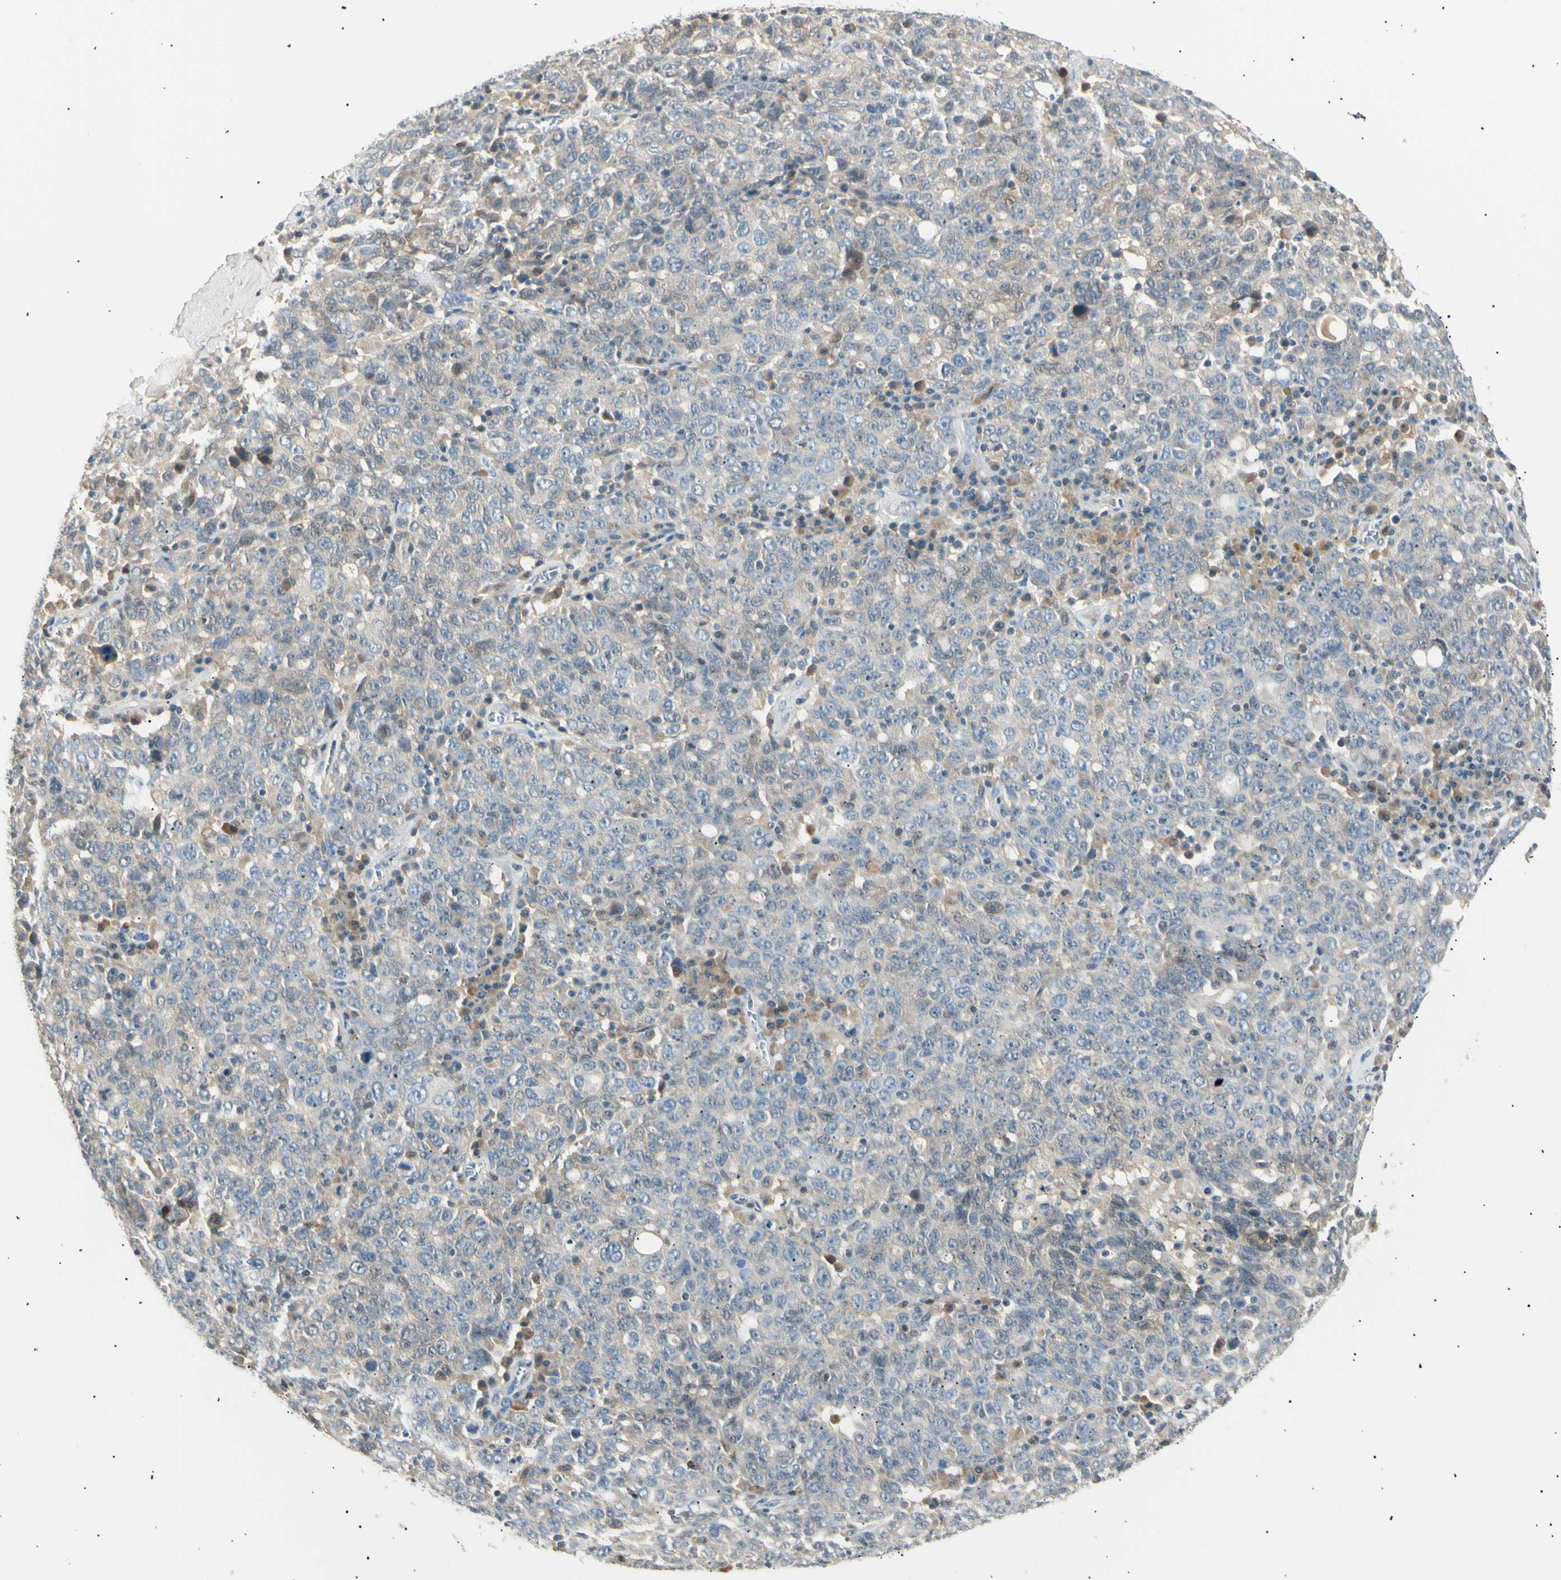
{"staining": {"intensity": "weak", "quantity": "25%-75%", "location": "cytoplasmic/membranous"}, "tissue": "ovarian cancer", "cell_type": "Tumor cells", "image_type": "cancer", "snomed": [{"axis": "morphology", "description": "Carcinoma, endometroid"}, {"axis": "topography", "description": "Ovary"}], "caption": "About 25%-75% of tumor cells in ovarian cancer display weak cytoplasmic/membranous protein staining as visualized by brown immunohistochemical staining.", "gene": "LHPP", "patient": {"sex": "female", "age": 62}}